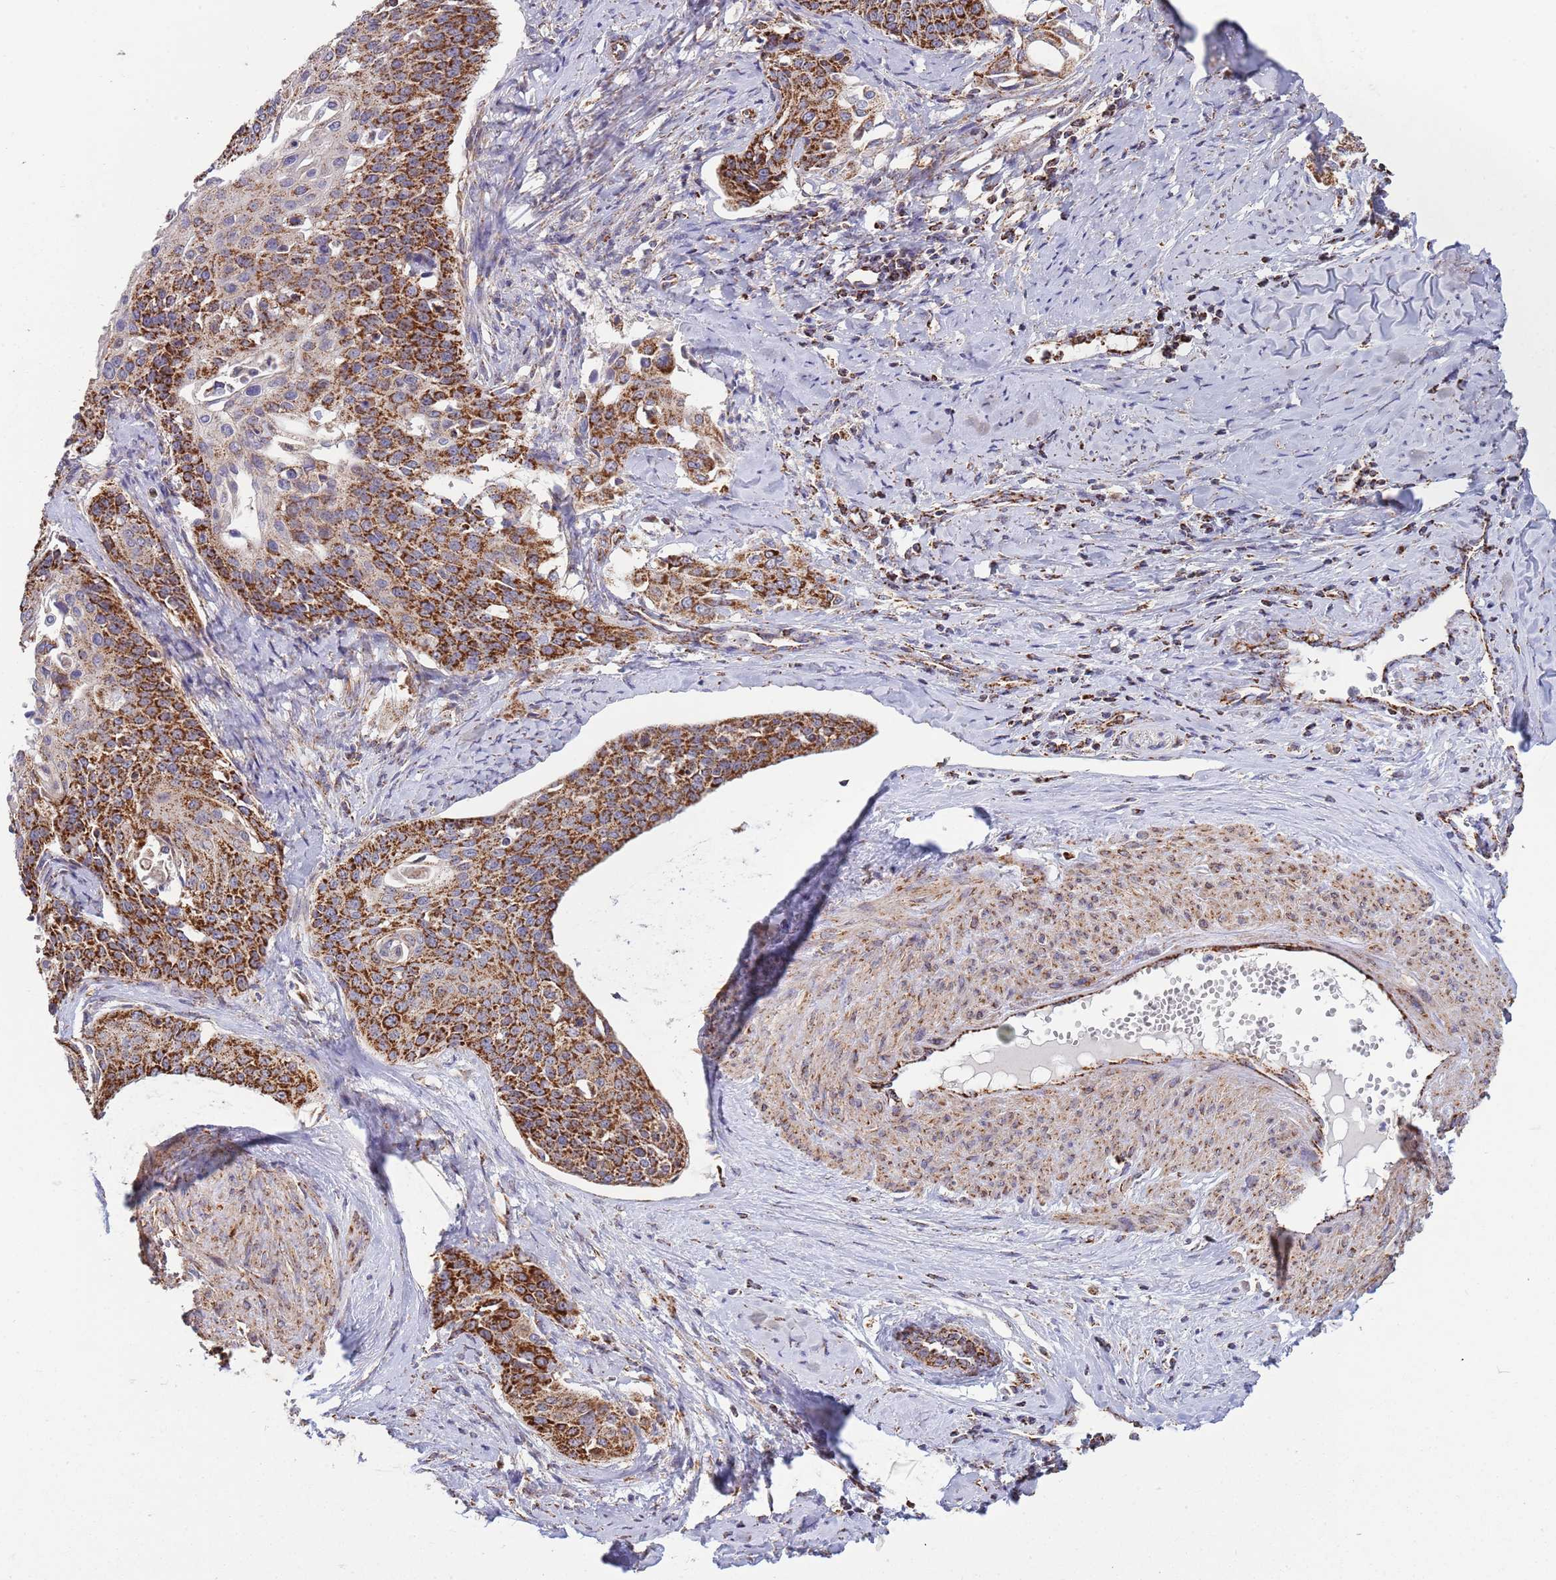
{"staining": {"intensity": "strong", "quantity": ">75%", "location": "cytoplasmic/membranous"}, "tissue": "cervical cancer", "cell_type": "Tumor cells", "image_type": "cancer", "snomed": [{"axis": "morphology", "description": "Squamous cell carcinoma, NOS"}, {"axis": "topography", "description": "Cervix"}], "caption": "Protein expression analysis of human squamous cell carcinoma (cervical) reveals strong cytoplasmic/membranous staining in about >75% of tumor cells. (brown staining indicates protein expression, while blue staining denotes nuclei).", "gene": "VPS16", "patient": {"sex": "female", "age": 44}}